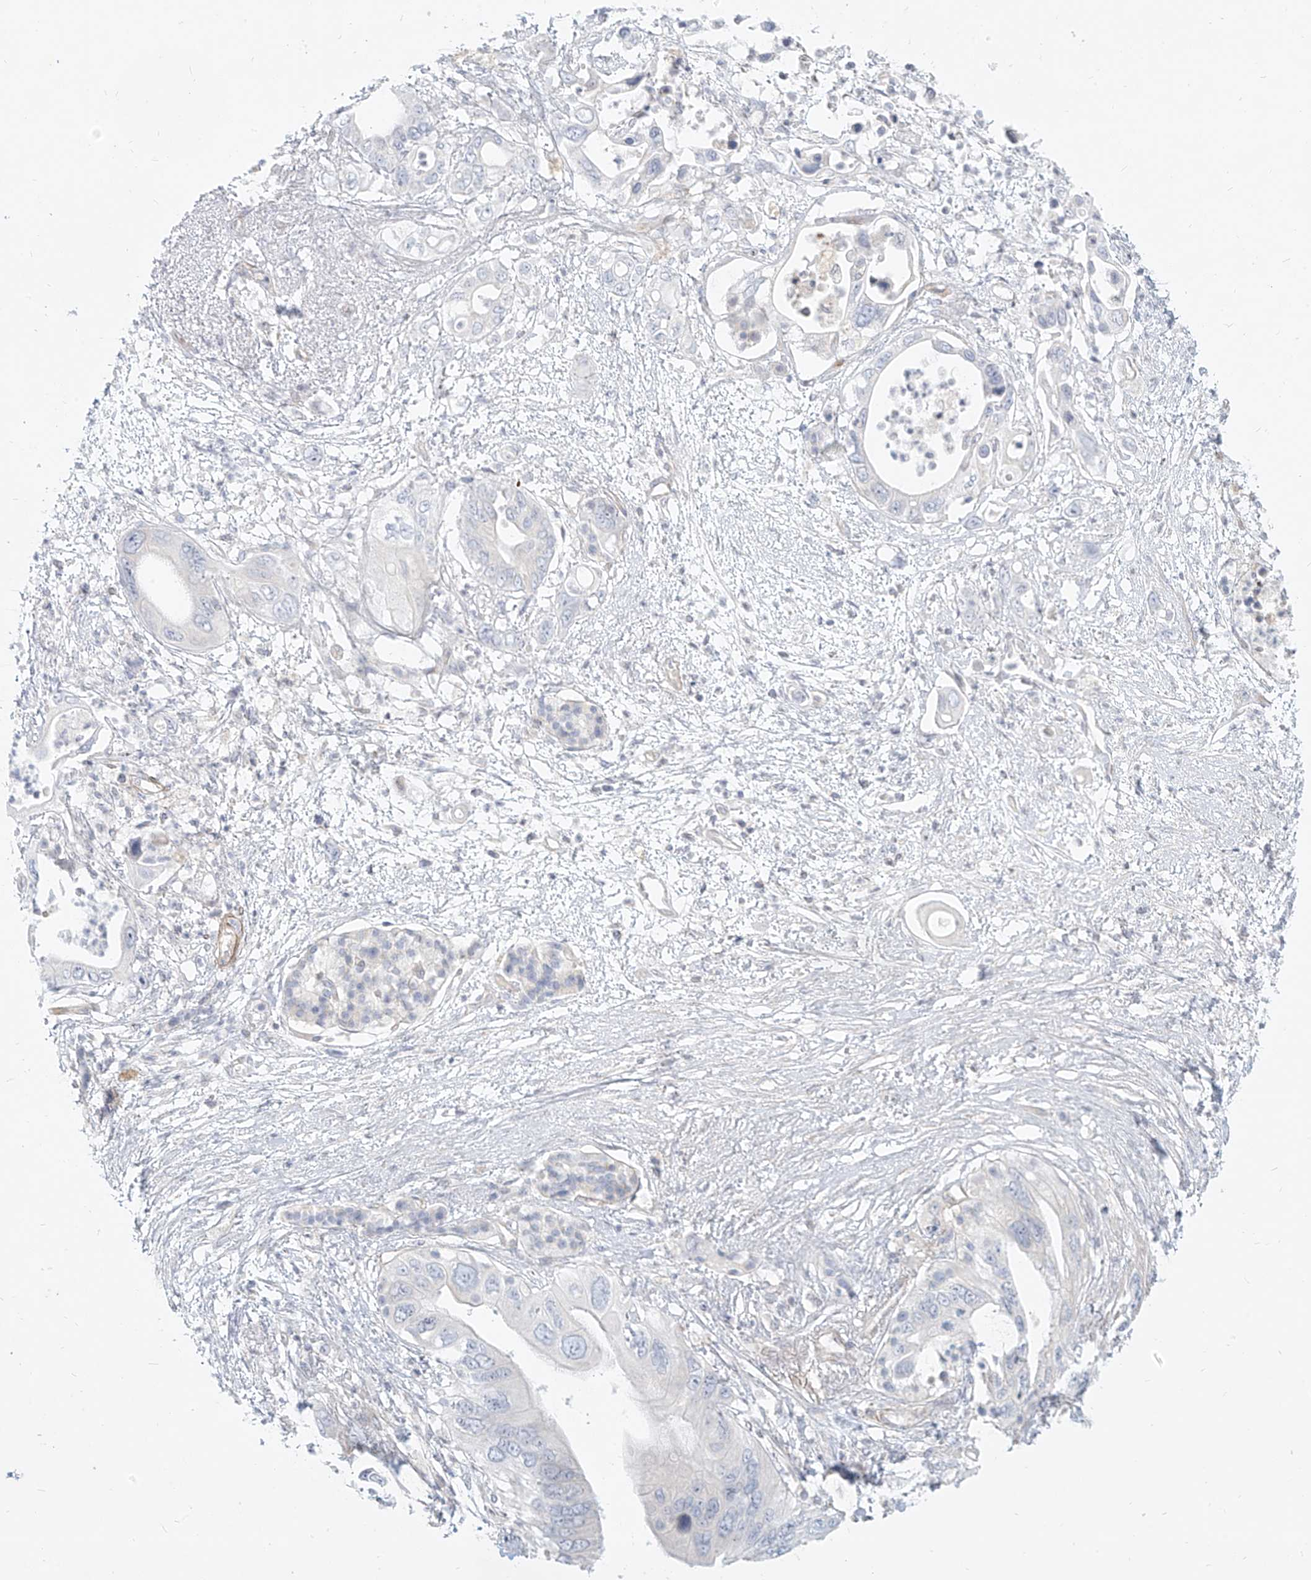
{"staining": {"intensity": "negative", "quantity": "none", "location": "none"}, "tissue": "pancreatic cancer", "cell_type": "Tumor cells", "image_type": "cancer", "snomed": [{"axis": "morphology", "description": "Adenocarcinoma, NOS"}, {"axis": "topography", "description": "Pancreas"}], "caption": "This photomicrograph is of pancreatic cancer (adenocarcinoma) stained with IHC to label a protein in brown with the nuclei are counter-stained blue. There is no staining in tumor cells.", "gene": "ITPKB", "patient": {"sex": "male", "age": 66}}